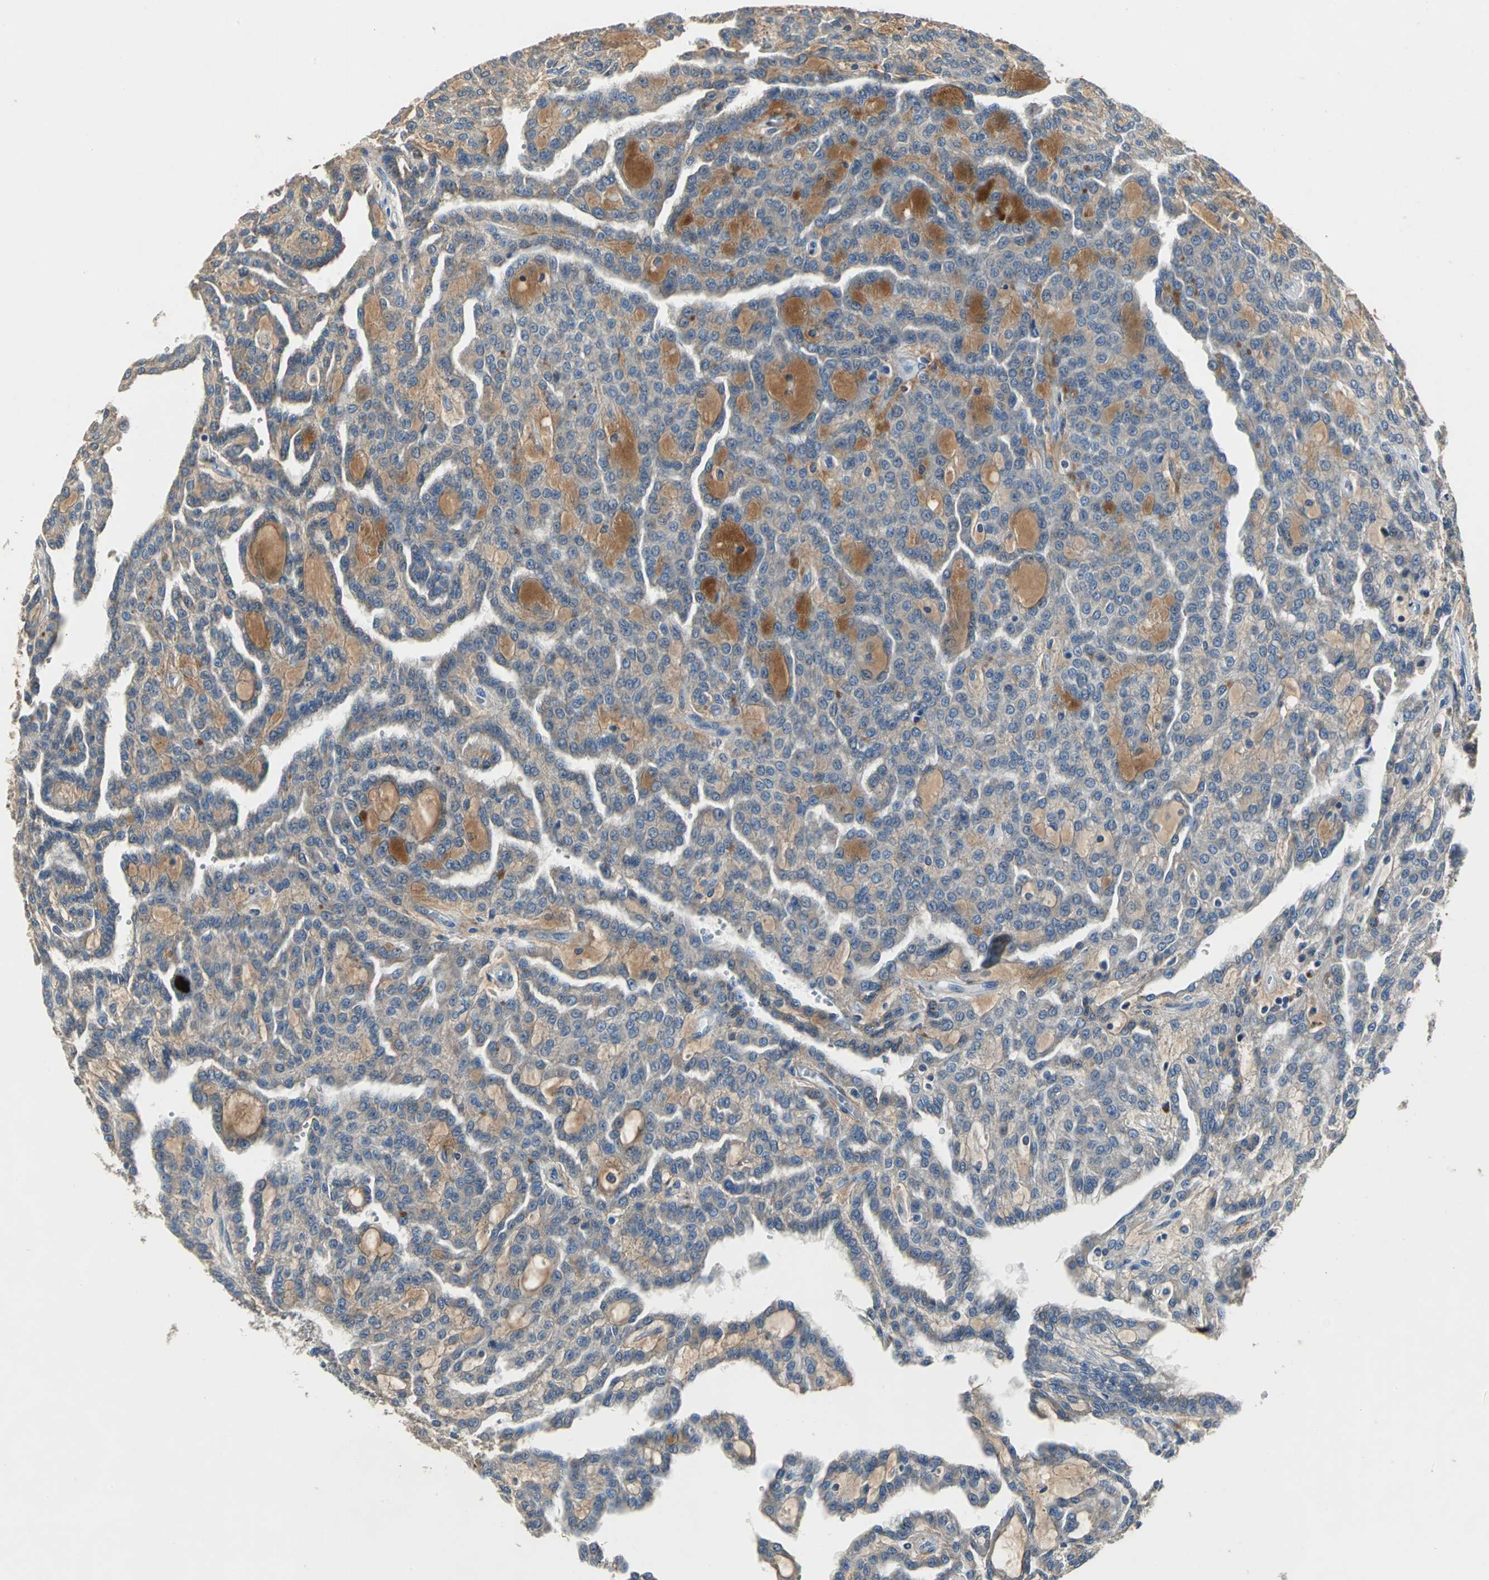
{"staining": {"intensity": "moderate", "quantity": ">75%", "location": "cytoplasmic/membranous"}, "tissue": "renal cancer", "cell_type": "Tumor cells", "image_type": "cancer", "snomed": [{"axis": "morphology", "description": "Adenocarcinoma, NOS"}, {"axis": "topography", "description": "Kidney"}], "caption": "This micrograph demonstrates adenocarcinoma (renal) stained with IHC to label a protein in brown. The cytoplasmic/membranous of tumor cells show moderate positivity for the protein. Nuclei are counter-stained blue.", "gene": "OCLN", "patient": {"sex": "male", "age": 63}}